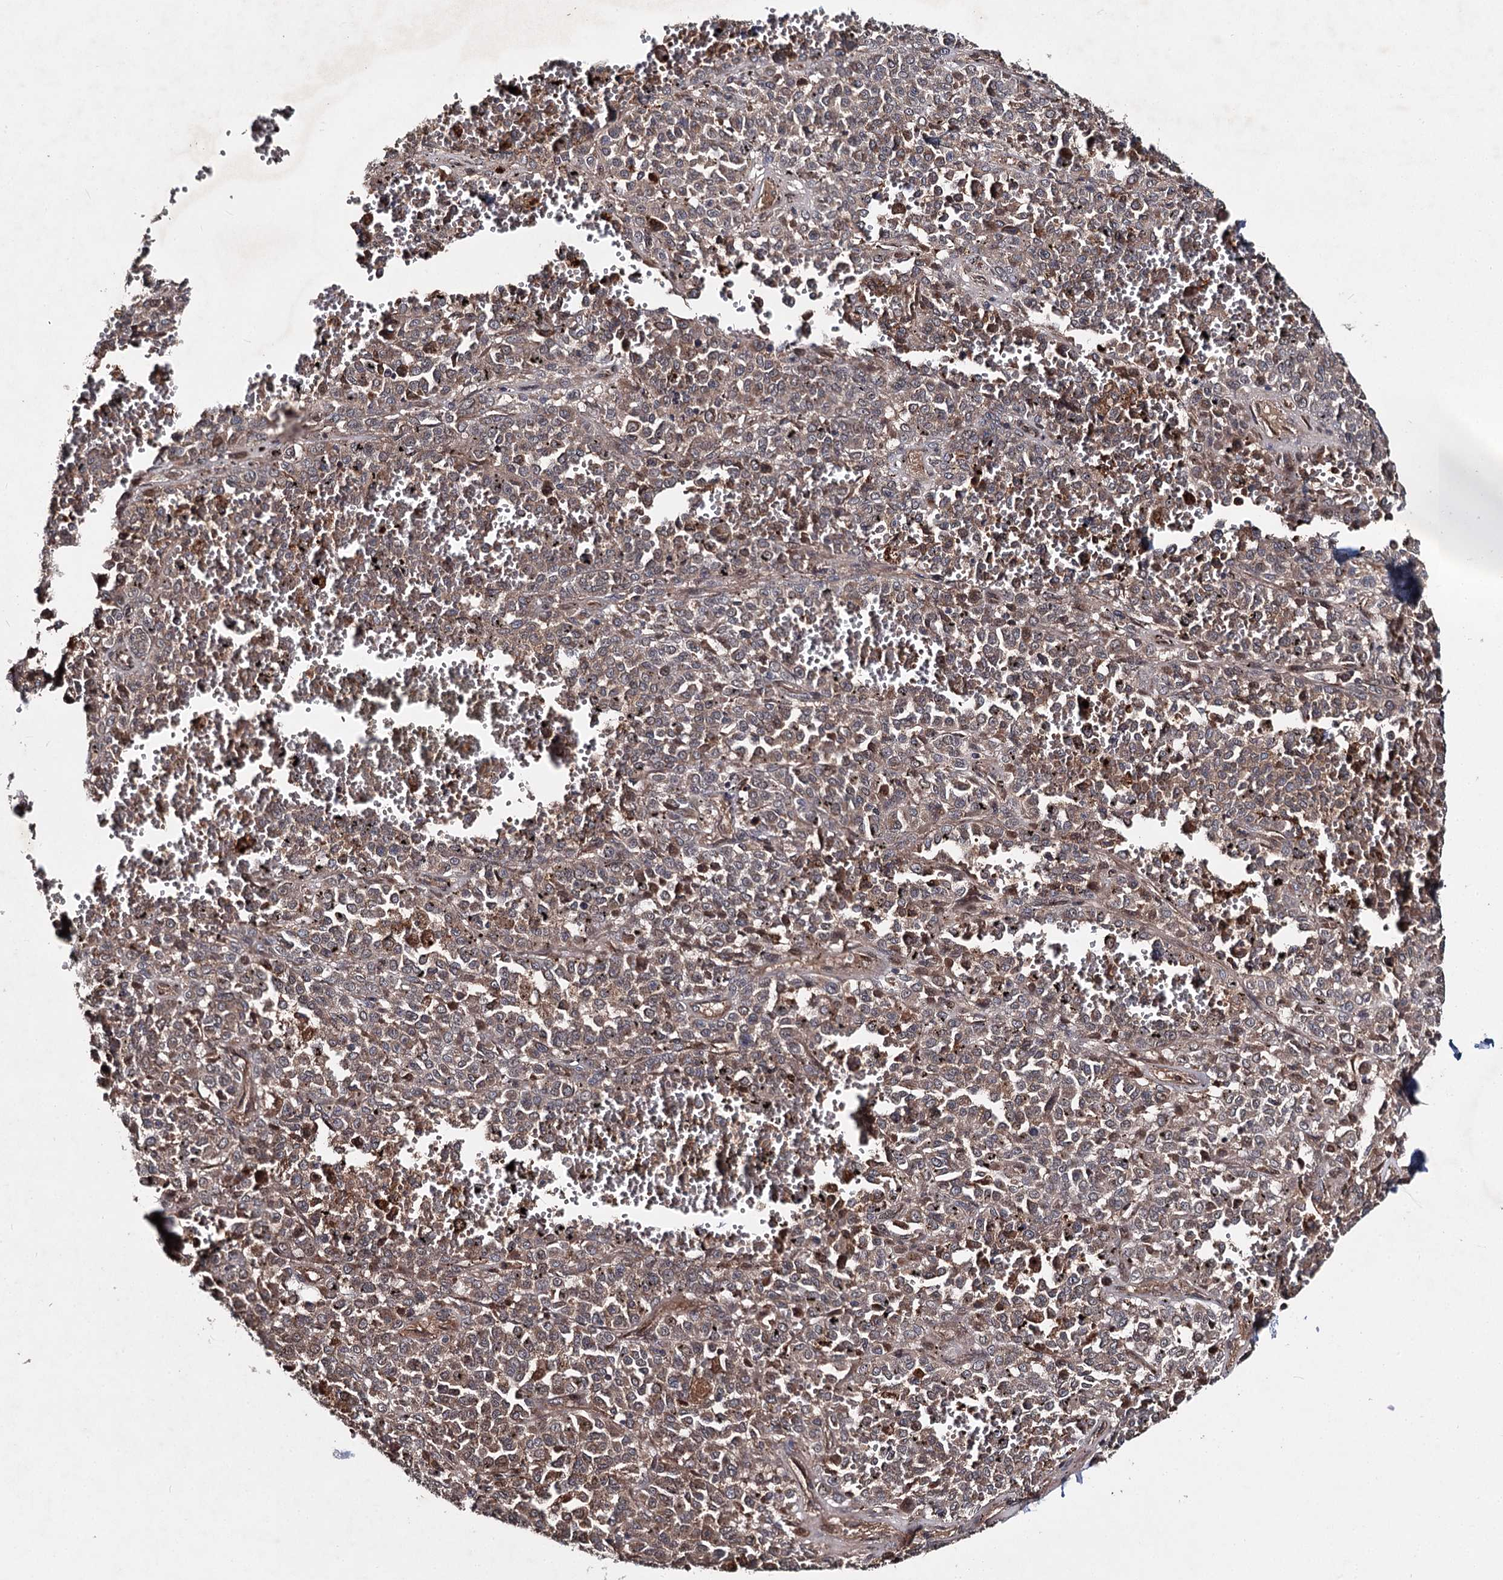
{"staining": {"intensity": "moderate", "quantity": "<25%", "location": "cytoplasmic/membranous"}, "tissue": "melanoma", "cell_type": "Tumor cells", "image_type": "cancer", "snomed": [{"axis": "morphology", "description": "Malignant melanoma, Metastatic site"}, {"axis": "topography", "description": "Pancreas"}], "caption": "Brown immunohistochemical staining in malignant melanoma (metastatic site) exhibits moderate cytoplasmic/membranous staining in about <25% of tumor cells.", "gene": "MSANTD2", "patient": {"sex": "female", "age": 30}}